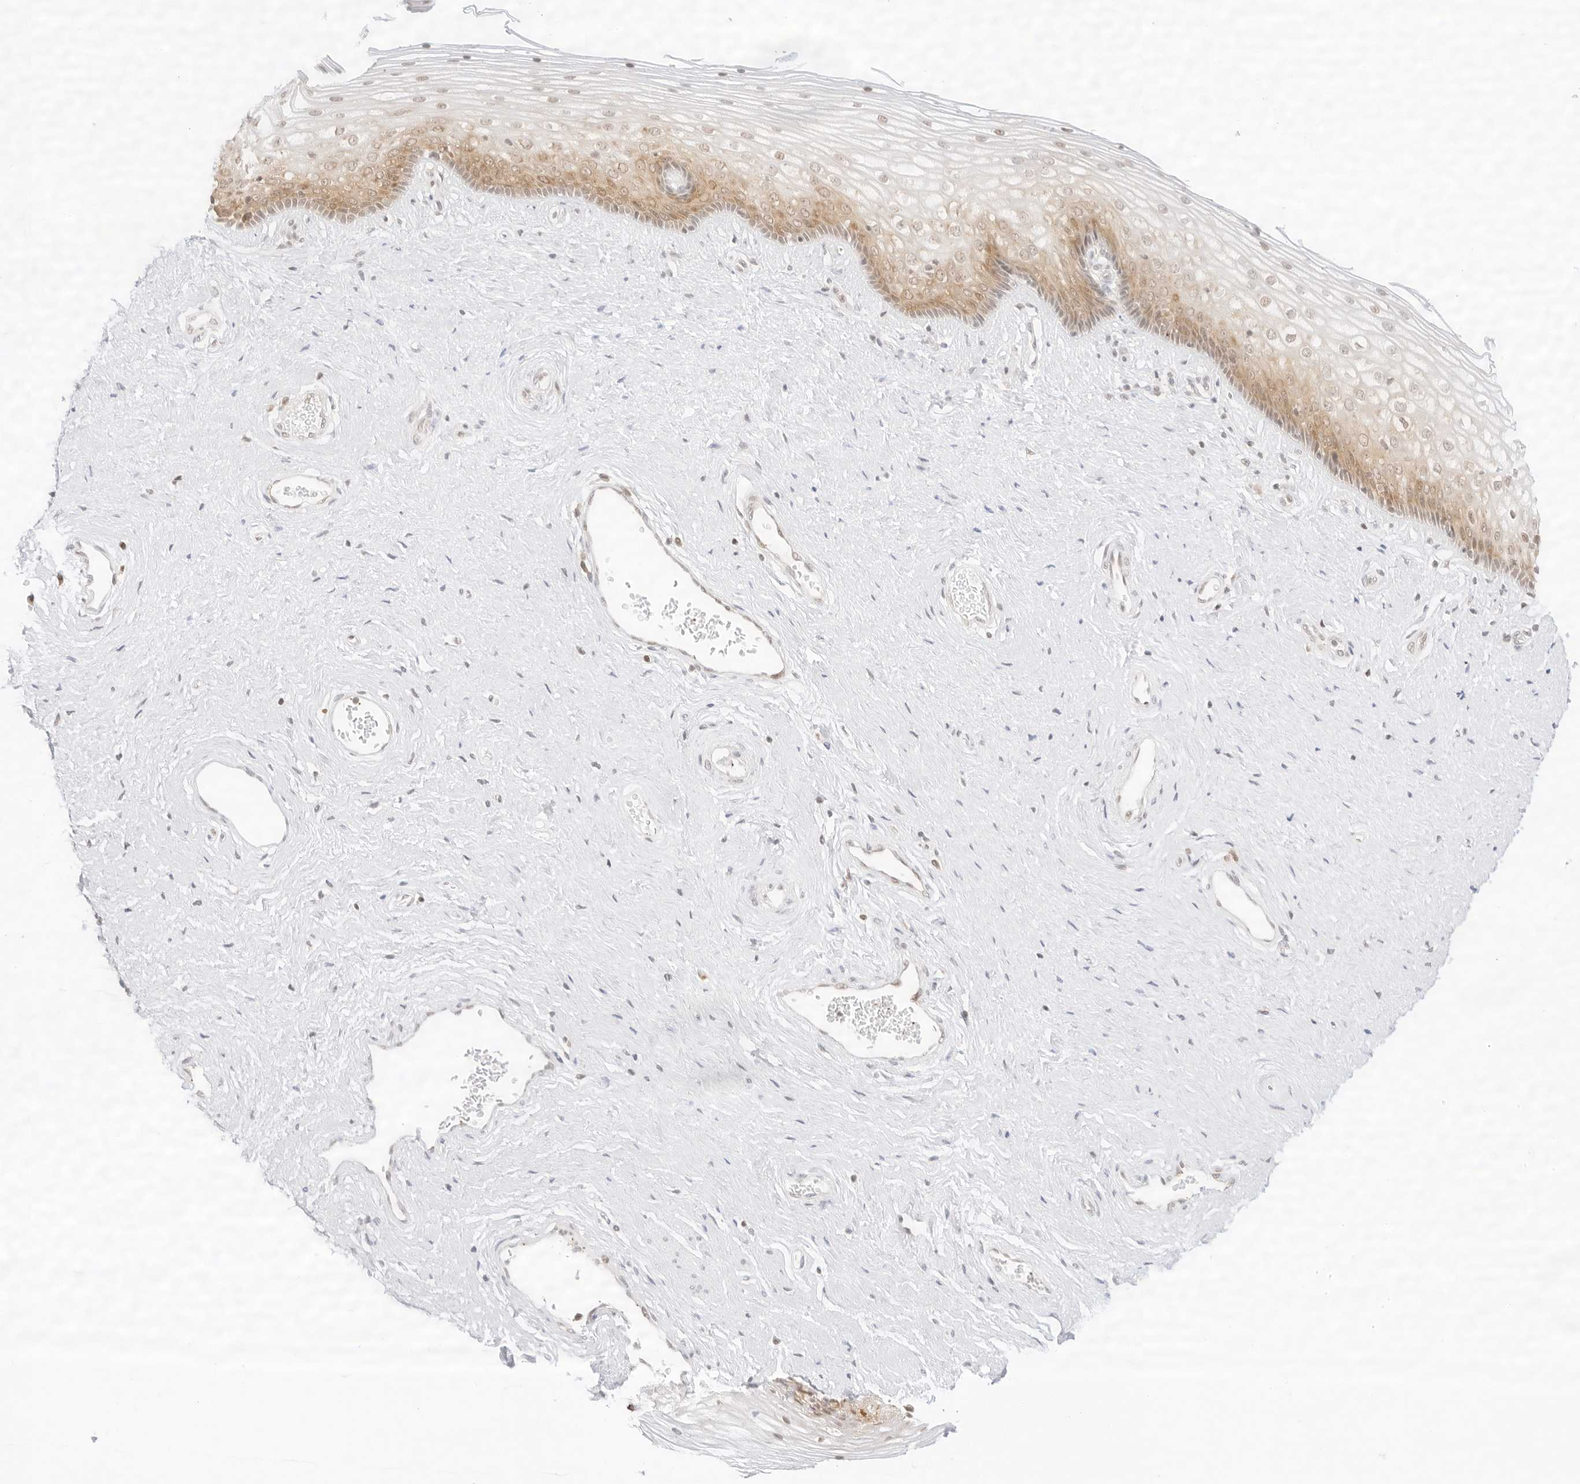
{"staining": {"intensity": "moderate", "quantity": "25%-75%", "location": "cytoplasmic/membranous,nuclear"}, "tissue": "vagina", "cell_type": "Squamous epithelial cells", "image_type": "normal", "snomed": [{"axis": "morphology", "description": "Normal tissue, NOS"}, {"axis": "topography", "description": "Vagina"}], "caption": "Immunohistochemistry (DAB (3,3'-diaminobenzidine)) staining of normal human vagina shows moderate cytoplasmic/membranous,nuclear protein staining in approximately 25%-75% of squamous epithelial cells.", "gene": "GNAS", "patient": {"sex": "female", "age": 46}}